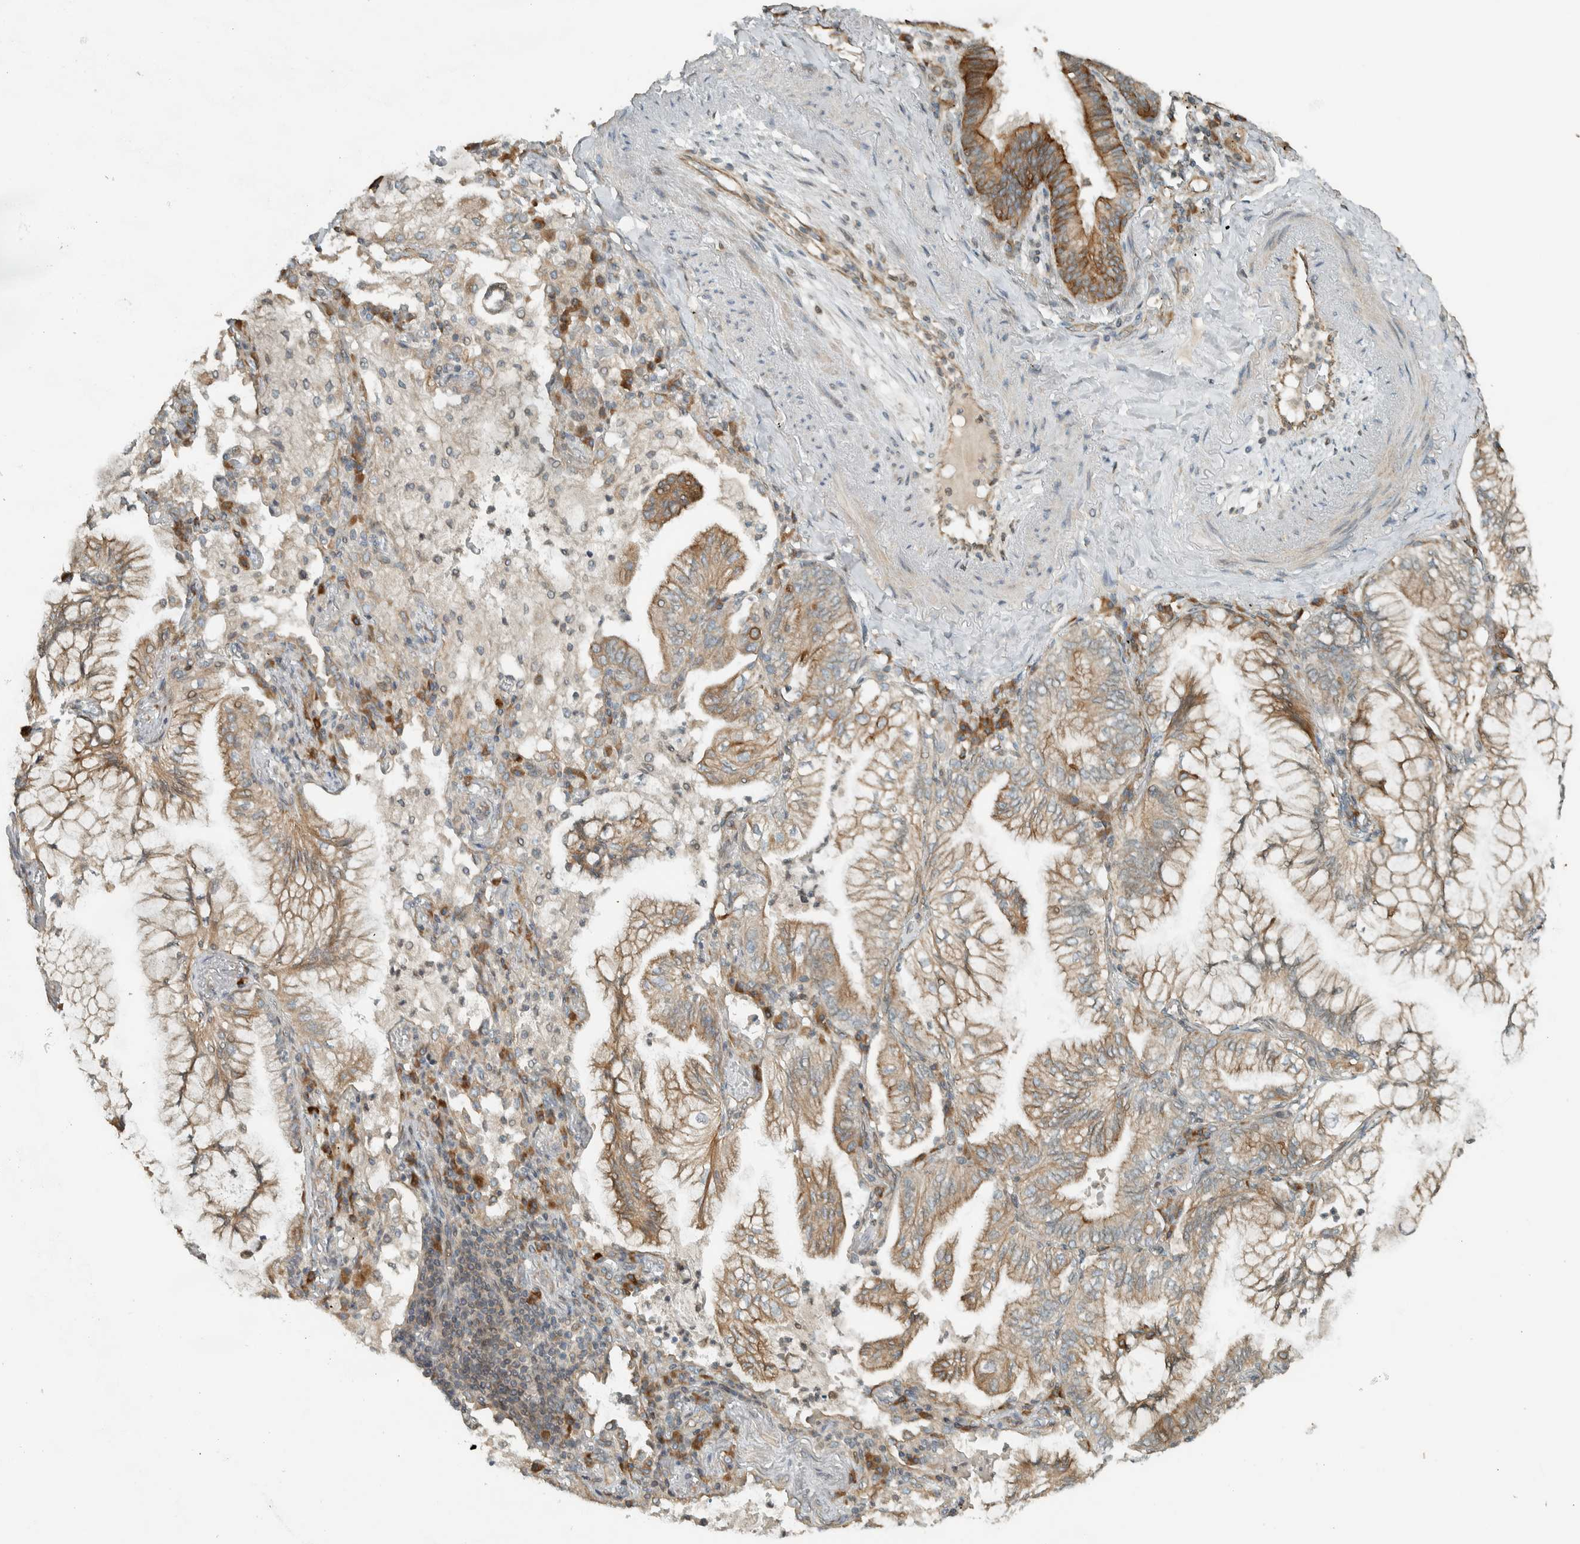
{"staining": {"intensity": "moderate", "quantity": ">75%", "location": "cytoplasmic/membranous"}, "tissue": "lung cancer", "cell_type": "Tumor cells", "image_type": "cancer", "snomed": [{"axis": "morphology", "description": "Adenocarcinoma, NOS"}, {"axis": "topography", "description": "Lung"}], "caption": "Lung adenocarcinoma was stained to show a protein in brown. There is medium levels of moderate cytoplasmic/membranous expression in approximately >75% of tumor cells.", "gene": "SEL1L", "patient": {"sex": "female", "age": 70}}